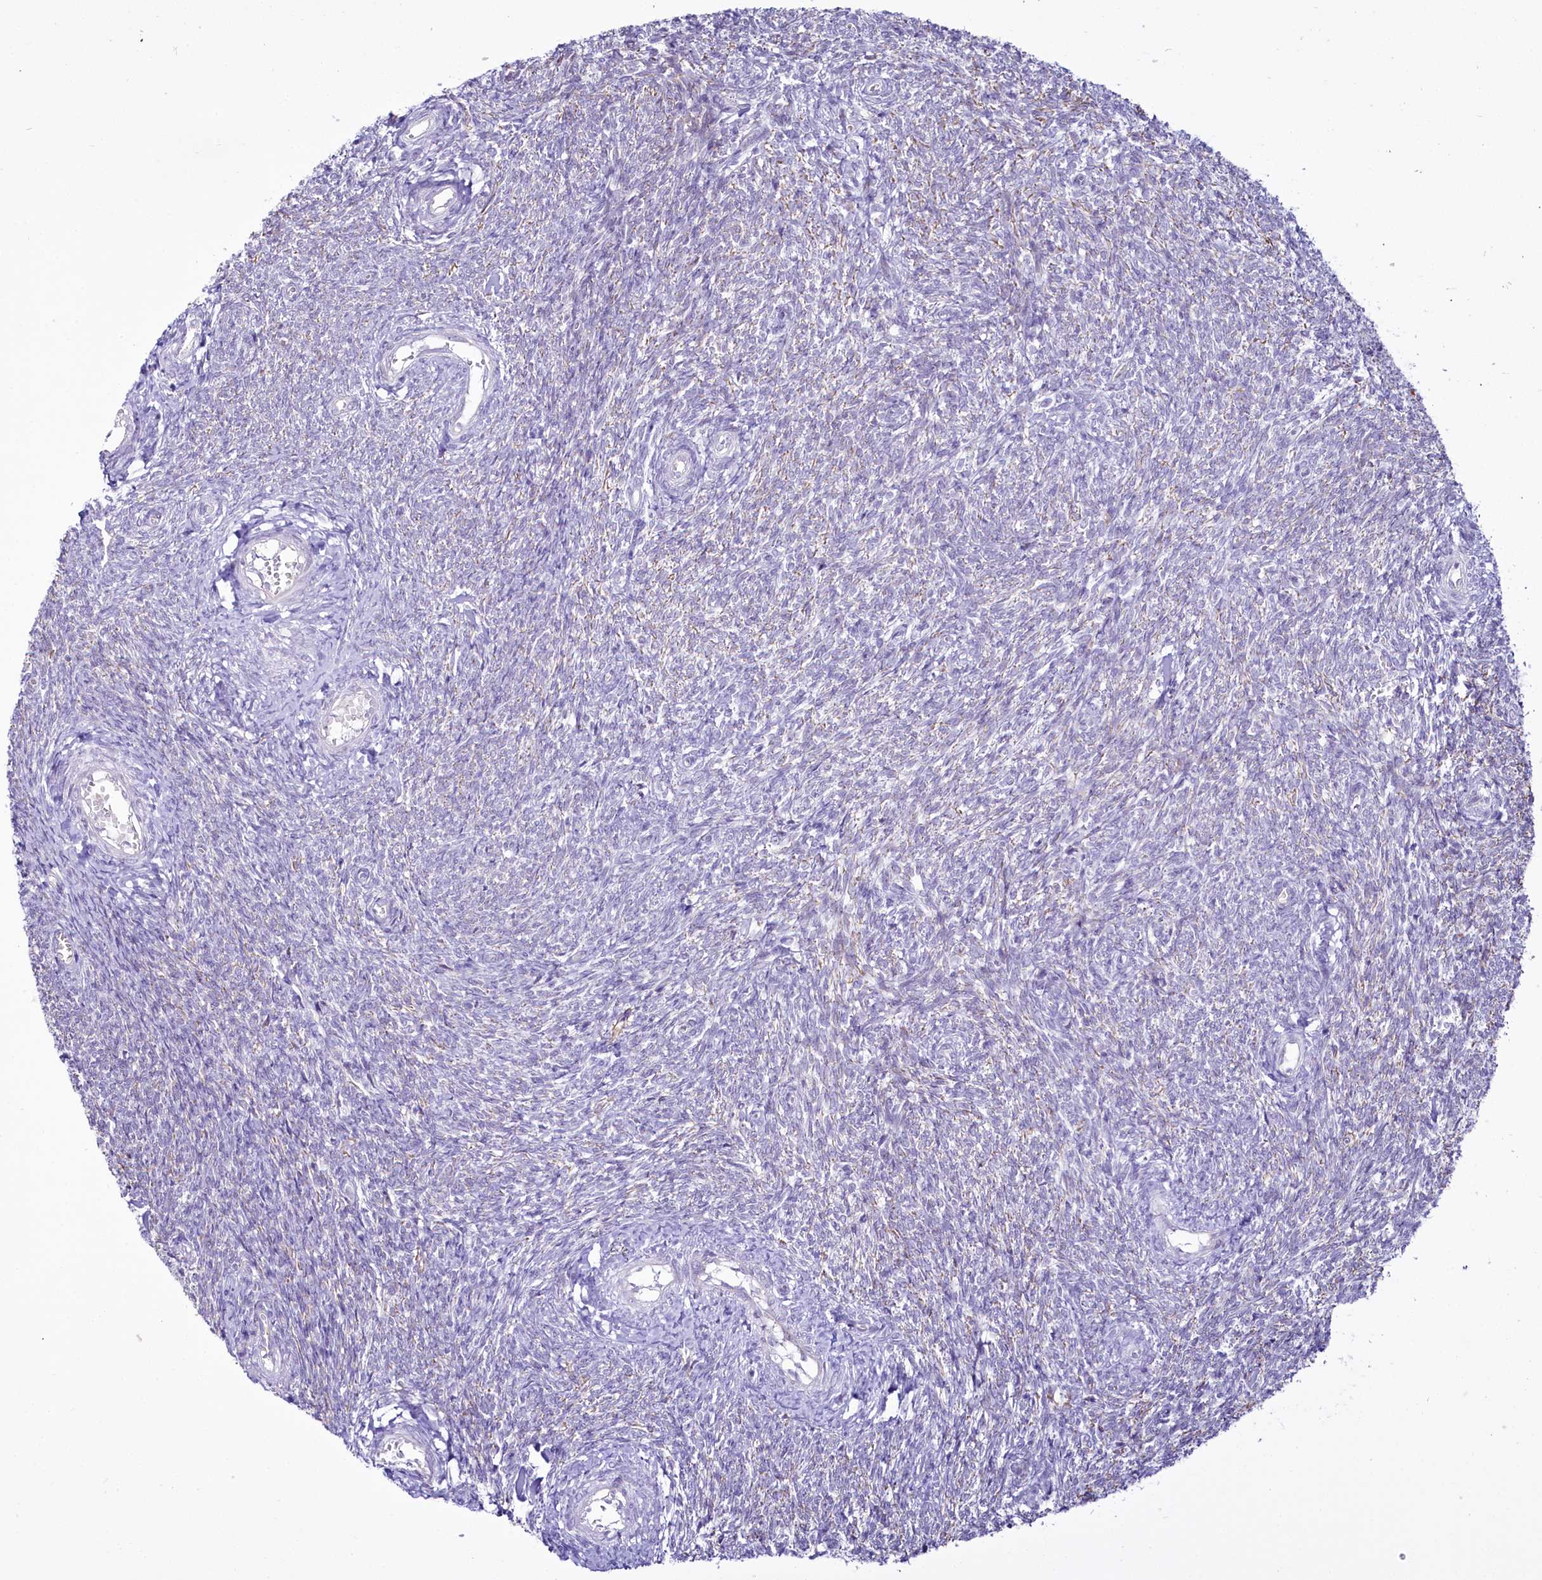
{"staining": {"intensity": "moderate", "quantity": ">75%", "location": "cytoplasmic/membranous"}, "tissue": "ovary", "cell_type": "Follicle cells", "image_type": "normal", "snomed": [{"axis": "morphology", "description": "Normal tissue, NOS"}, {"axis": "topography", "description": "Ovary"}], "caption": "Immunohistochemistry histopathology image of benign ovary: human ovary stained using IHC shows medium levels of moderate protein expression localized specifically in the cytoplasmic/membranous of follicle cells, appearing as a cytoplasmic/membranous brown color.", "gene": "BANK1", "patient": {"sex": "female", "age": 44}}